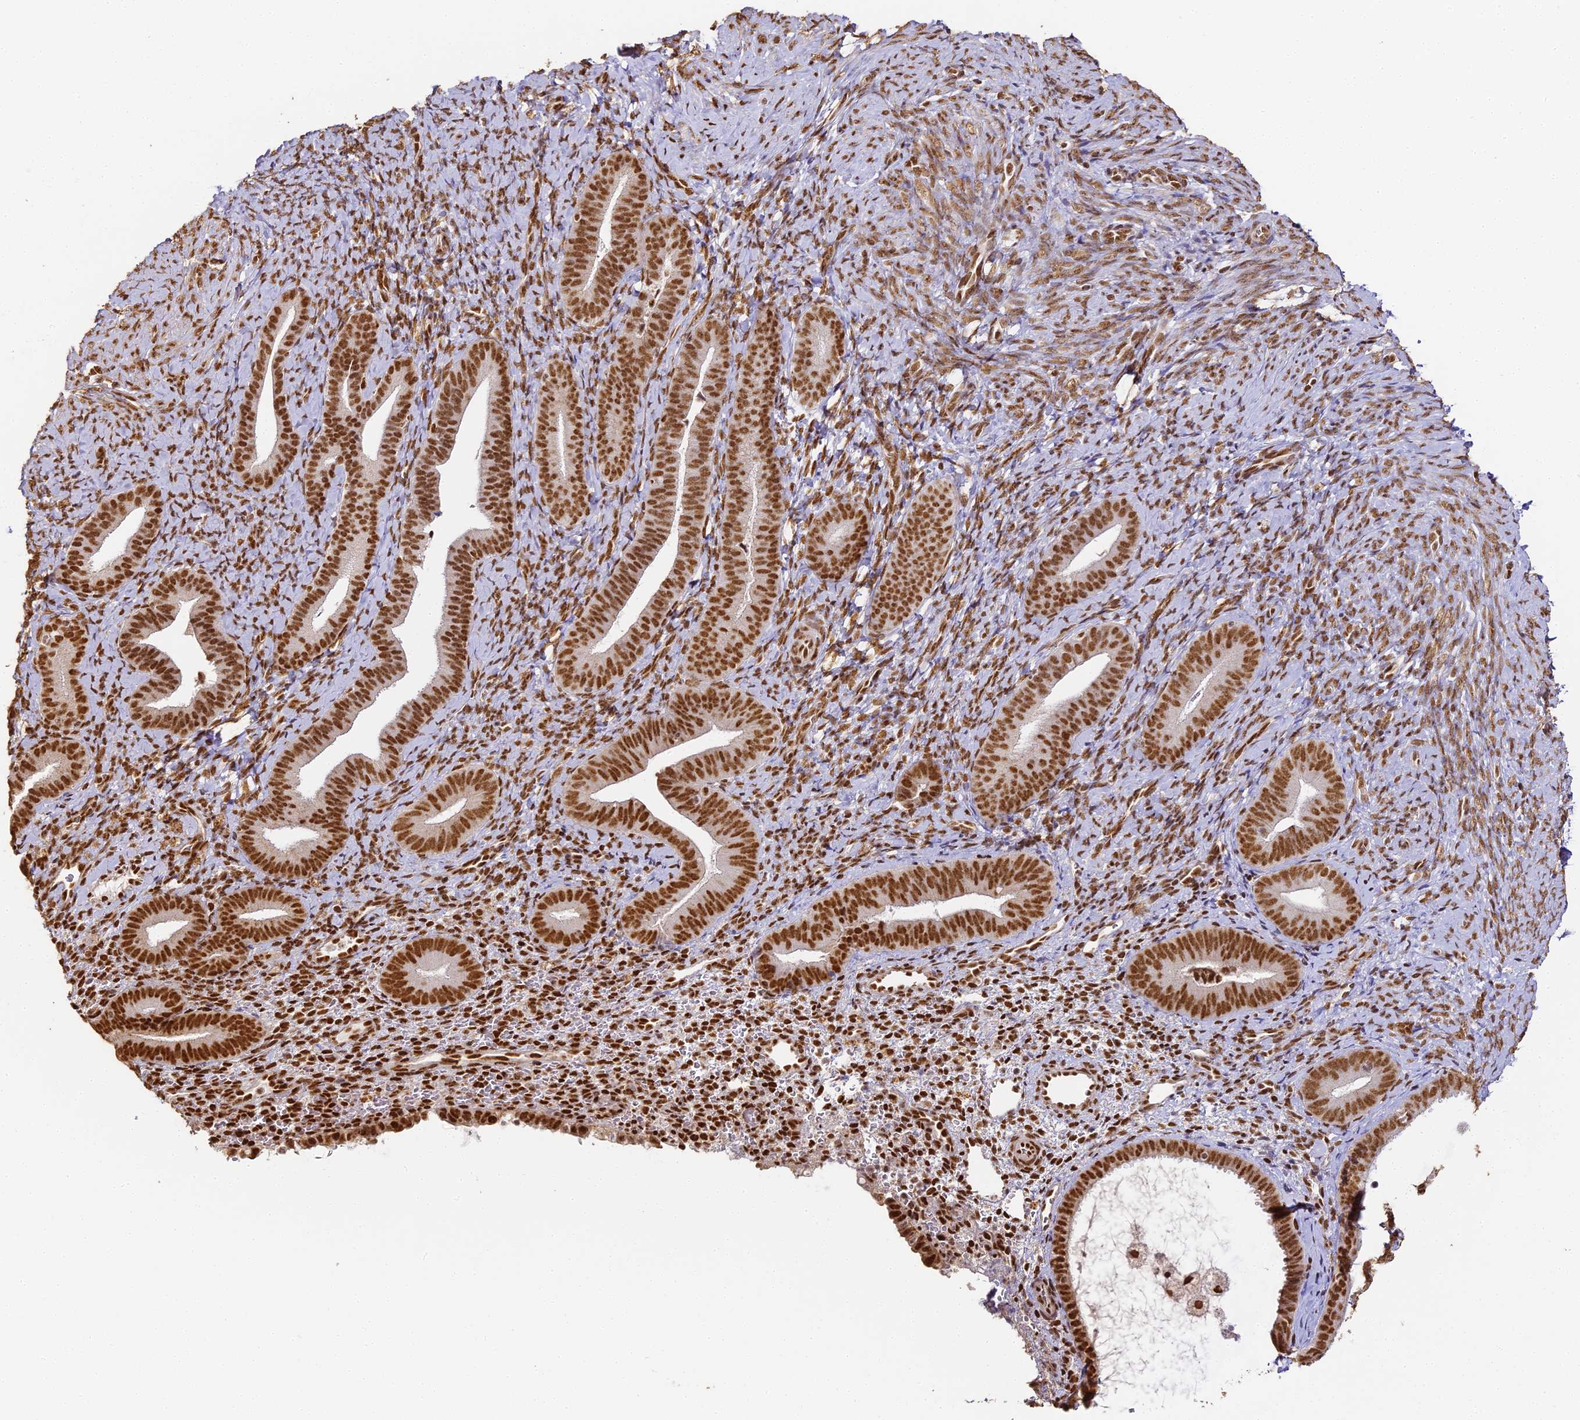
{"staining": {"intensity": "moderate", "quantity": ">75%", "location": "nuclear"}, "tissue": "endometrium", "cell_type": "Cells in endometrial stroma", "image_type": "normal", "snomed": [{"axis": "morphology", "description": "Normal tissue, NOS"}, {"axis": "topography", "description": "Endometrium"}], "caption": "Normal endometrium demonstrates moderate nuclear staining in about >75% of cells in endometrial stroma, visualized by immunohistochemistry. (DAB (3,3'-diaminobenzidine) IHC with brightfield microscopy, high magnification).", "gene": "HNRNPA1", "patient": {"sex": "female", "age": 65}}